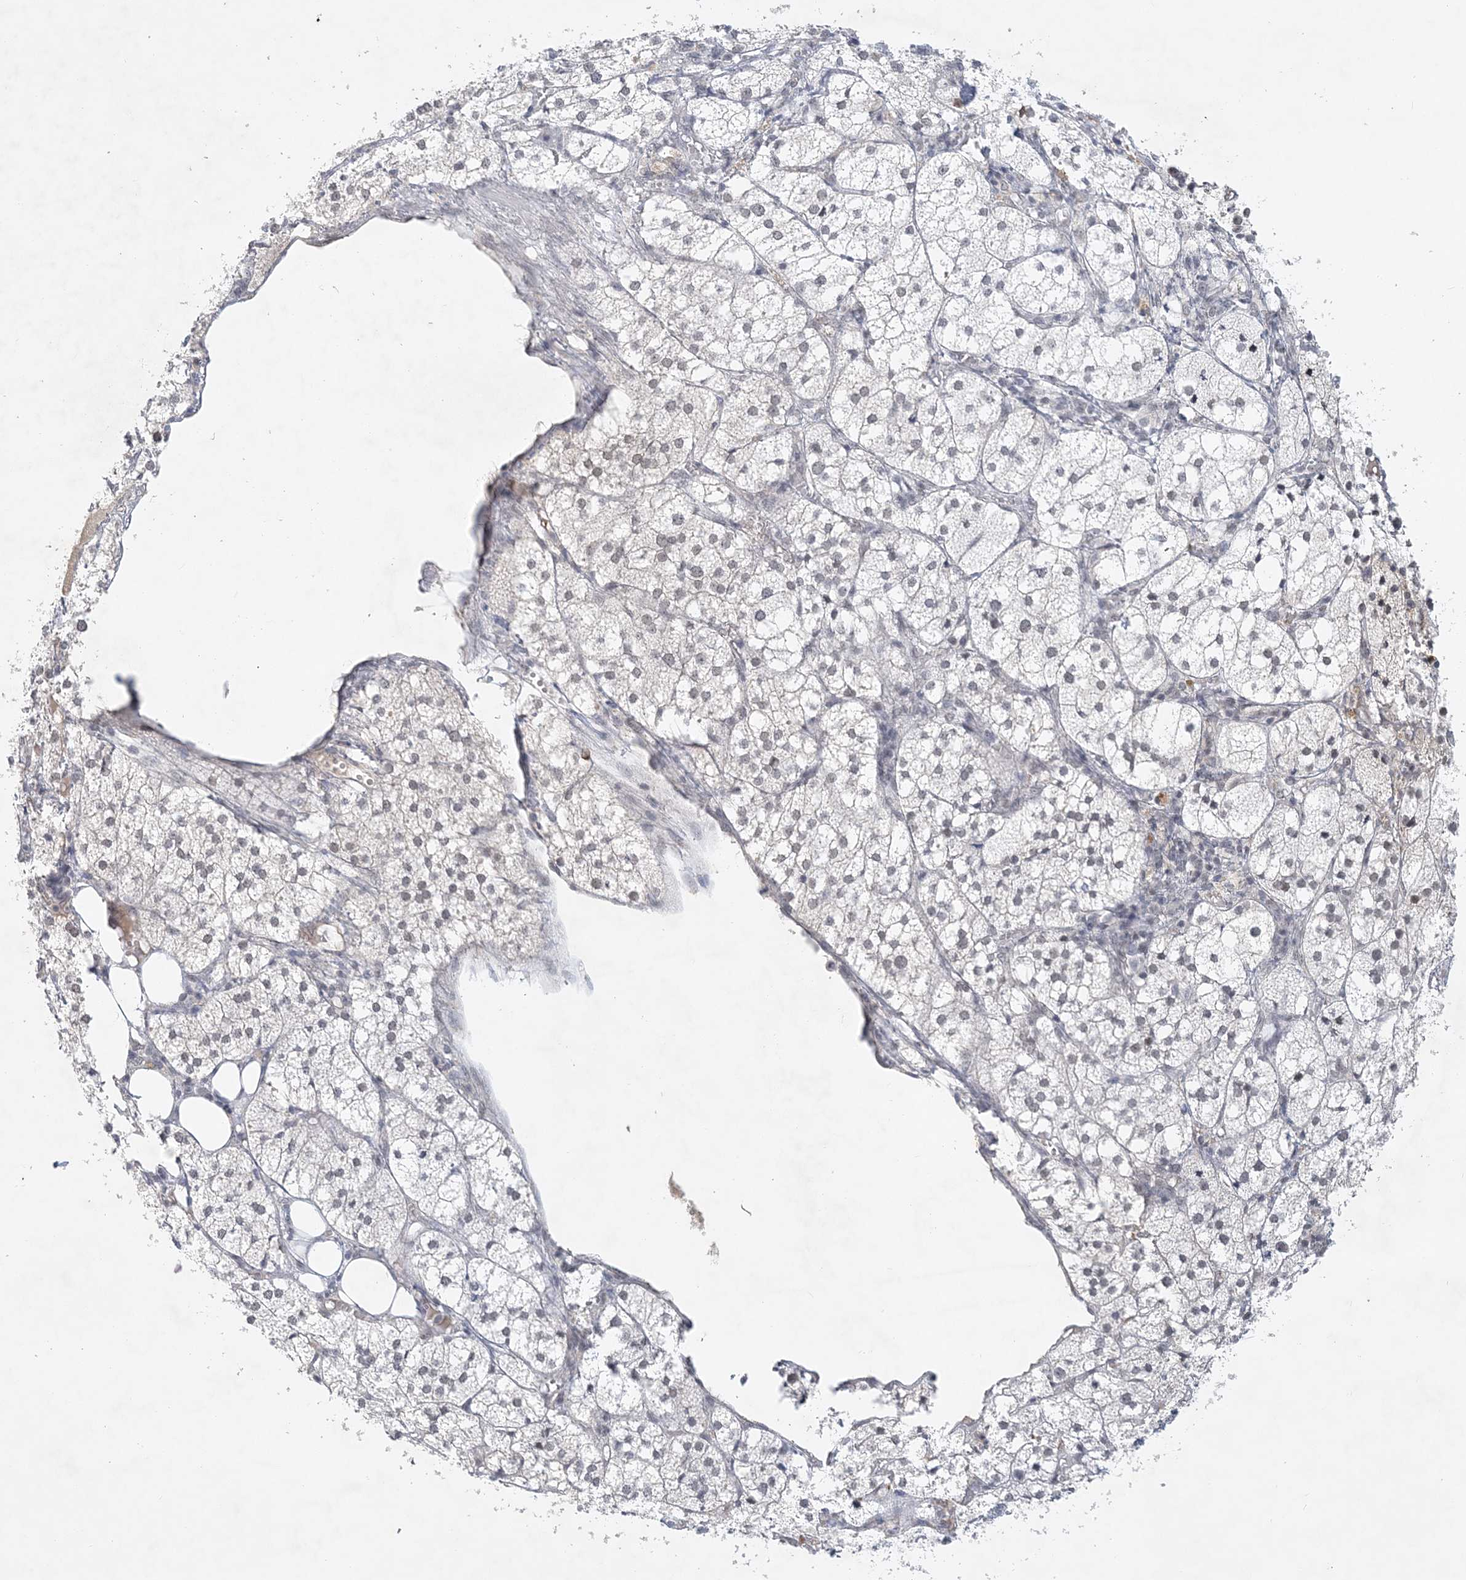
{"staining": {"intensity": "moderate", "quantity": "<25%", "location": "nuclear"}, "tissue": "adrenal gland", "cell_type": "Glandular cells", "image_type": "normal", "snomed": [{"axis": "morphology", "description": "Normal tissue, NOS"}, {"axis": "topography", "description": "Adrenal gland"}], "caption": "Normal adrenal gland shows moderate nuclear expression in about <25% of glandular cells The protein is shown in brown color, while the nuclei are stained blue..", "gene": "KMT2D", "patient": {"sex": "female", "age": 61}}